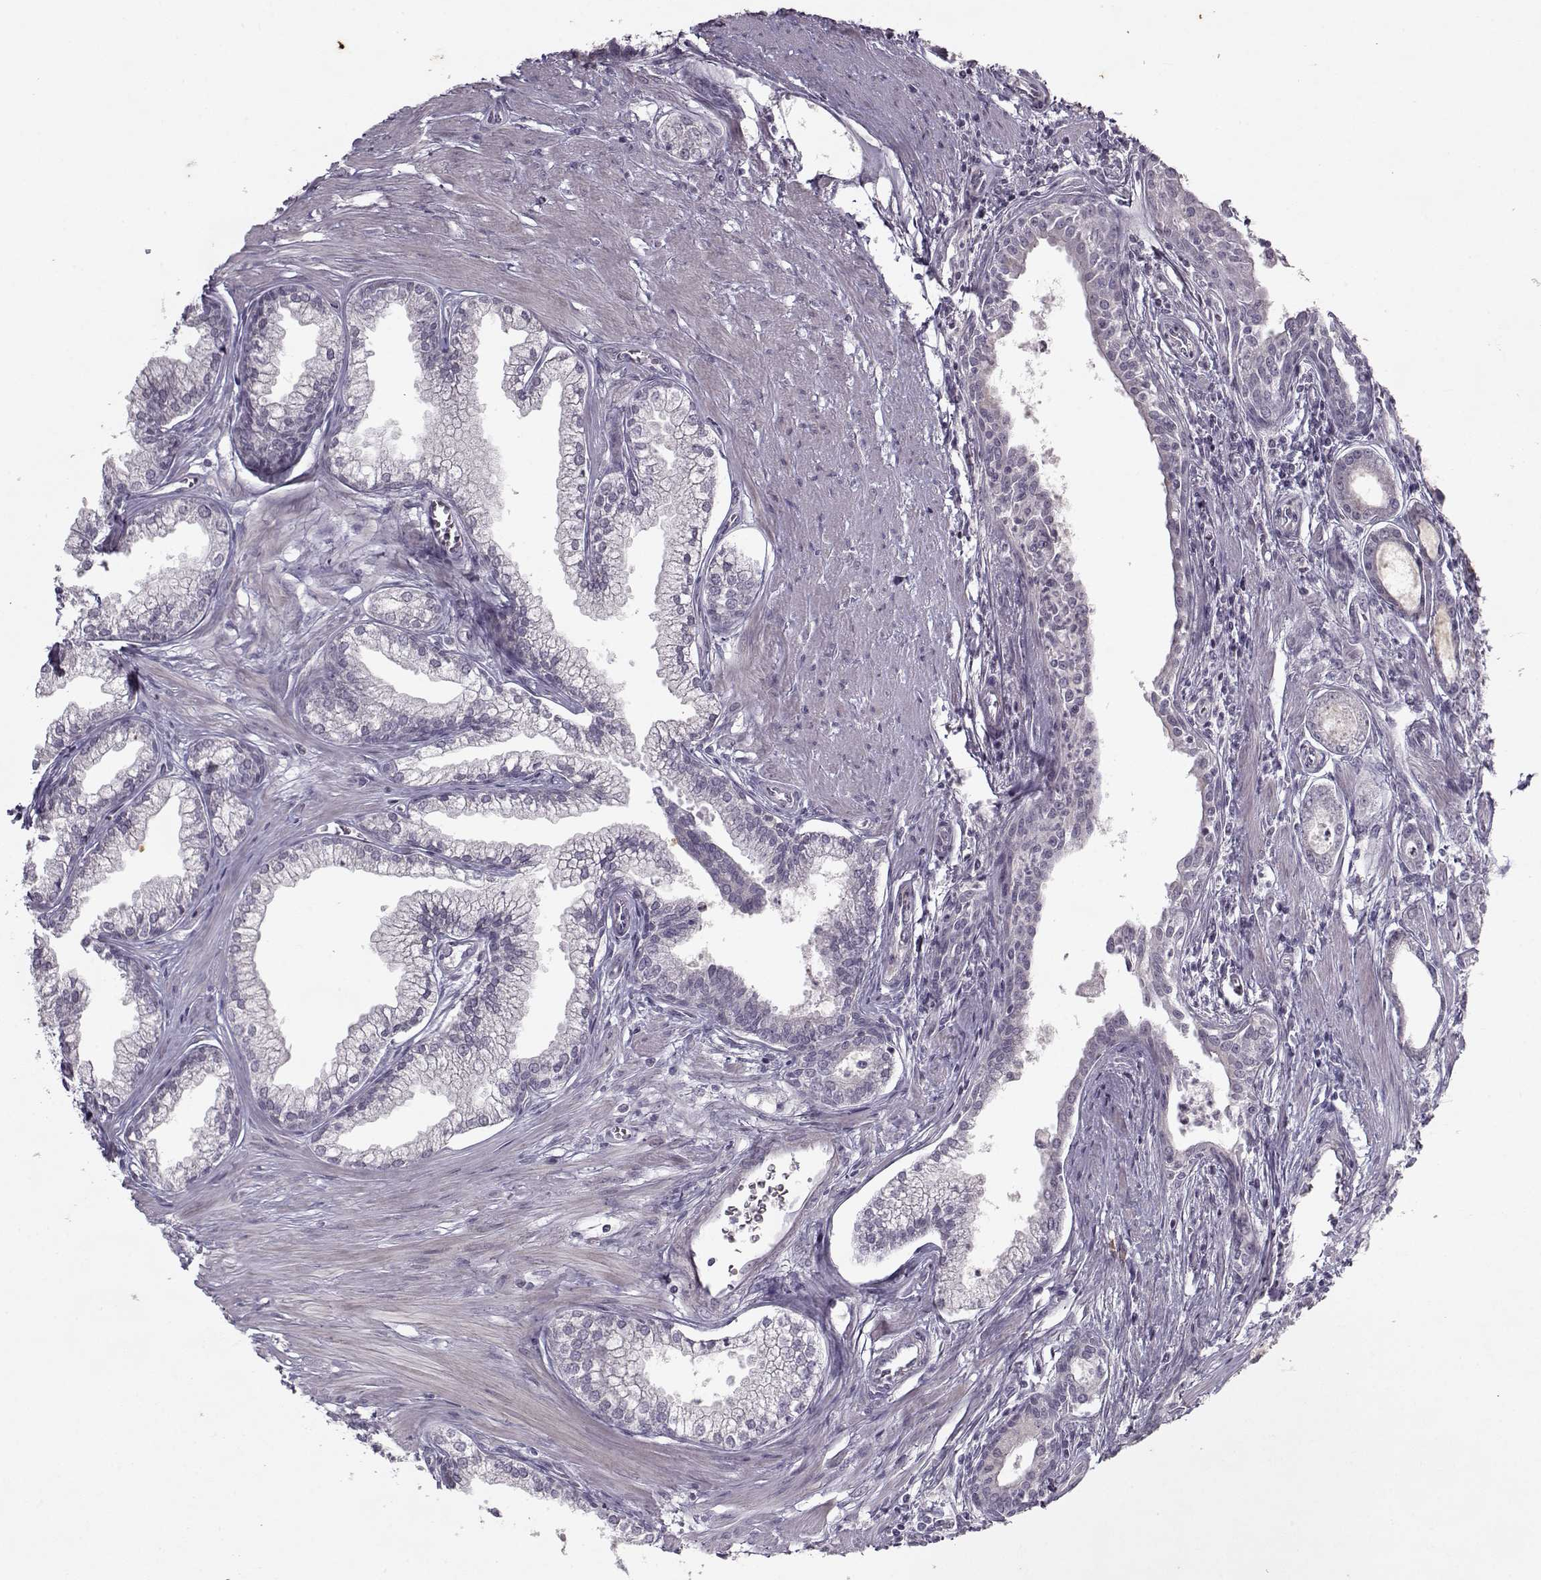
{"staining": {"intensity": "negative", "quantity": "none", "location": "none"}, "tissue": "prostate cancer", "cell_type": "Tumor cells", "image_type": "cancer", "snomed": [{"axis": "morphology", "description": "Adenocarcinoma, NOS"}, {"axis": "topography", "description": "Prostate"}], "caption": "There is no significant positivity in tumor cells of prostate adenocarcinoma.", "gene": "KRT9", "patient": {"sex": "male", "age": 71}}